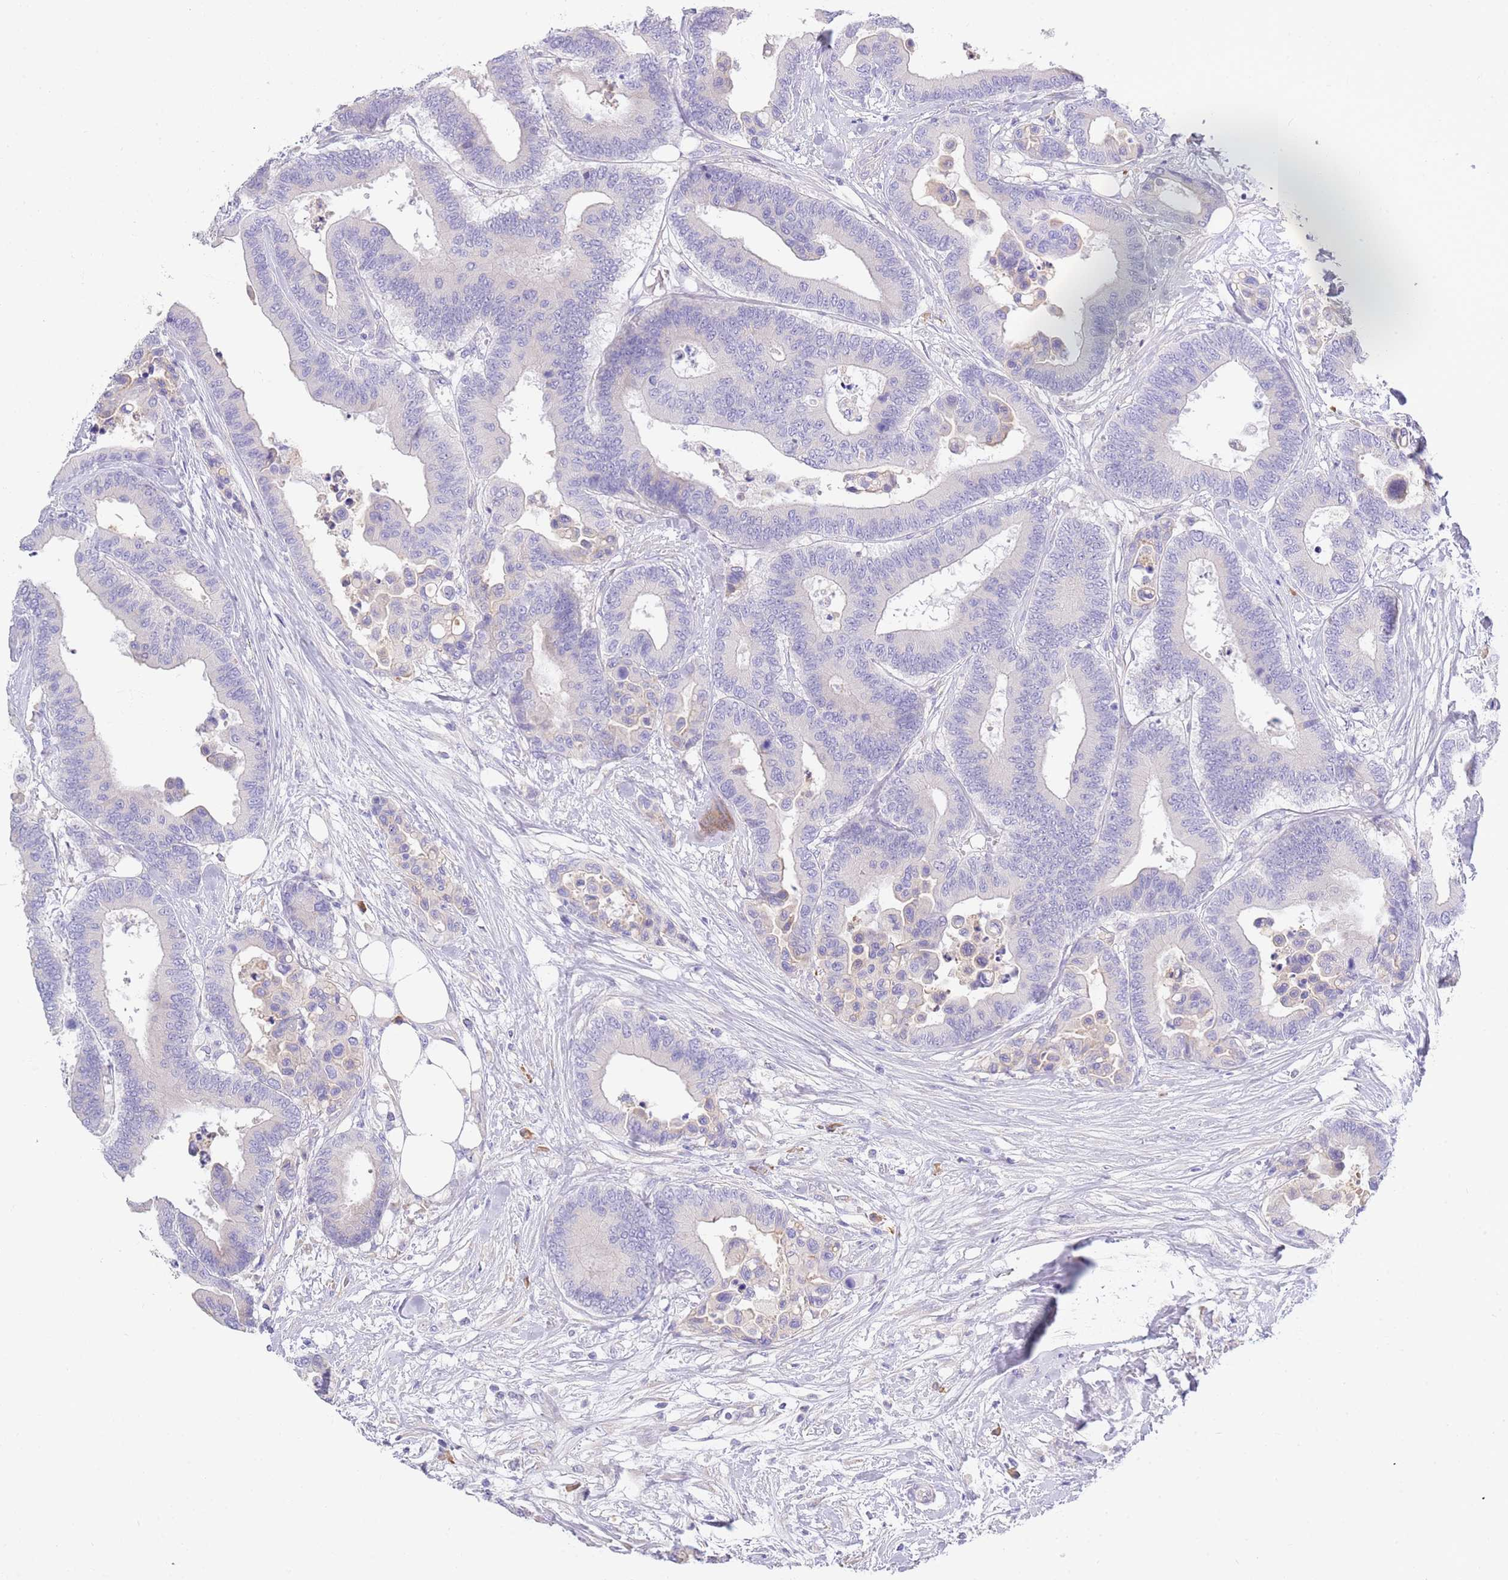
{"staining": {"intensity": "negative", "quantity": "none", "location": "none"}, "tissue": "colorectal cancer", "cell_type": "Tumor cells", "image_type": "cancer", "snomed": [{"axis": "morphology", "description": "Adenocarcinoma, NOS"}, {"axis": "topography", "description": "Colon"}], "caption": "The histopathology image demonstrates no staining of tumor cells in colorectal adenocarcinoma.", "gene": "CCDC149", "patient": {"sex": "male", "age": 82}}